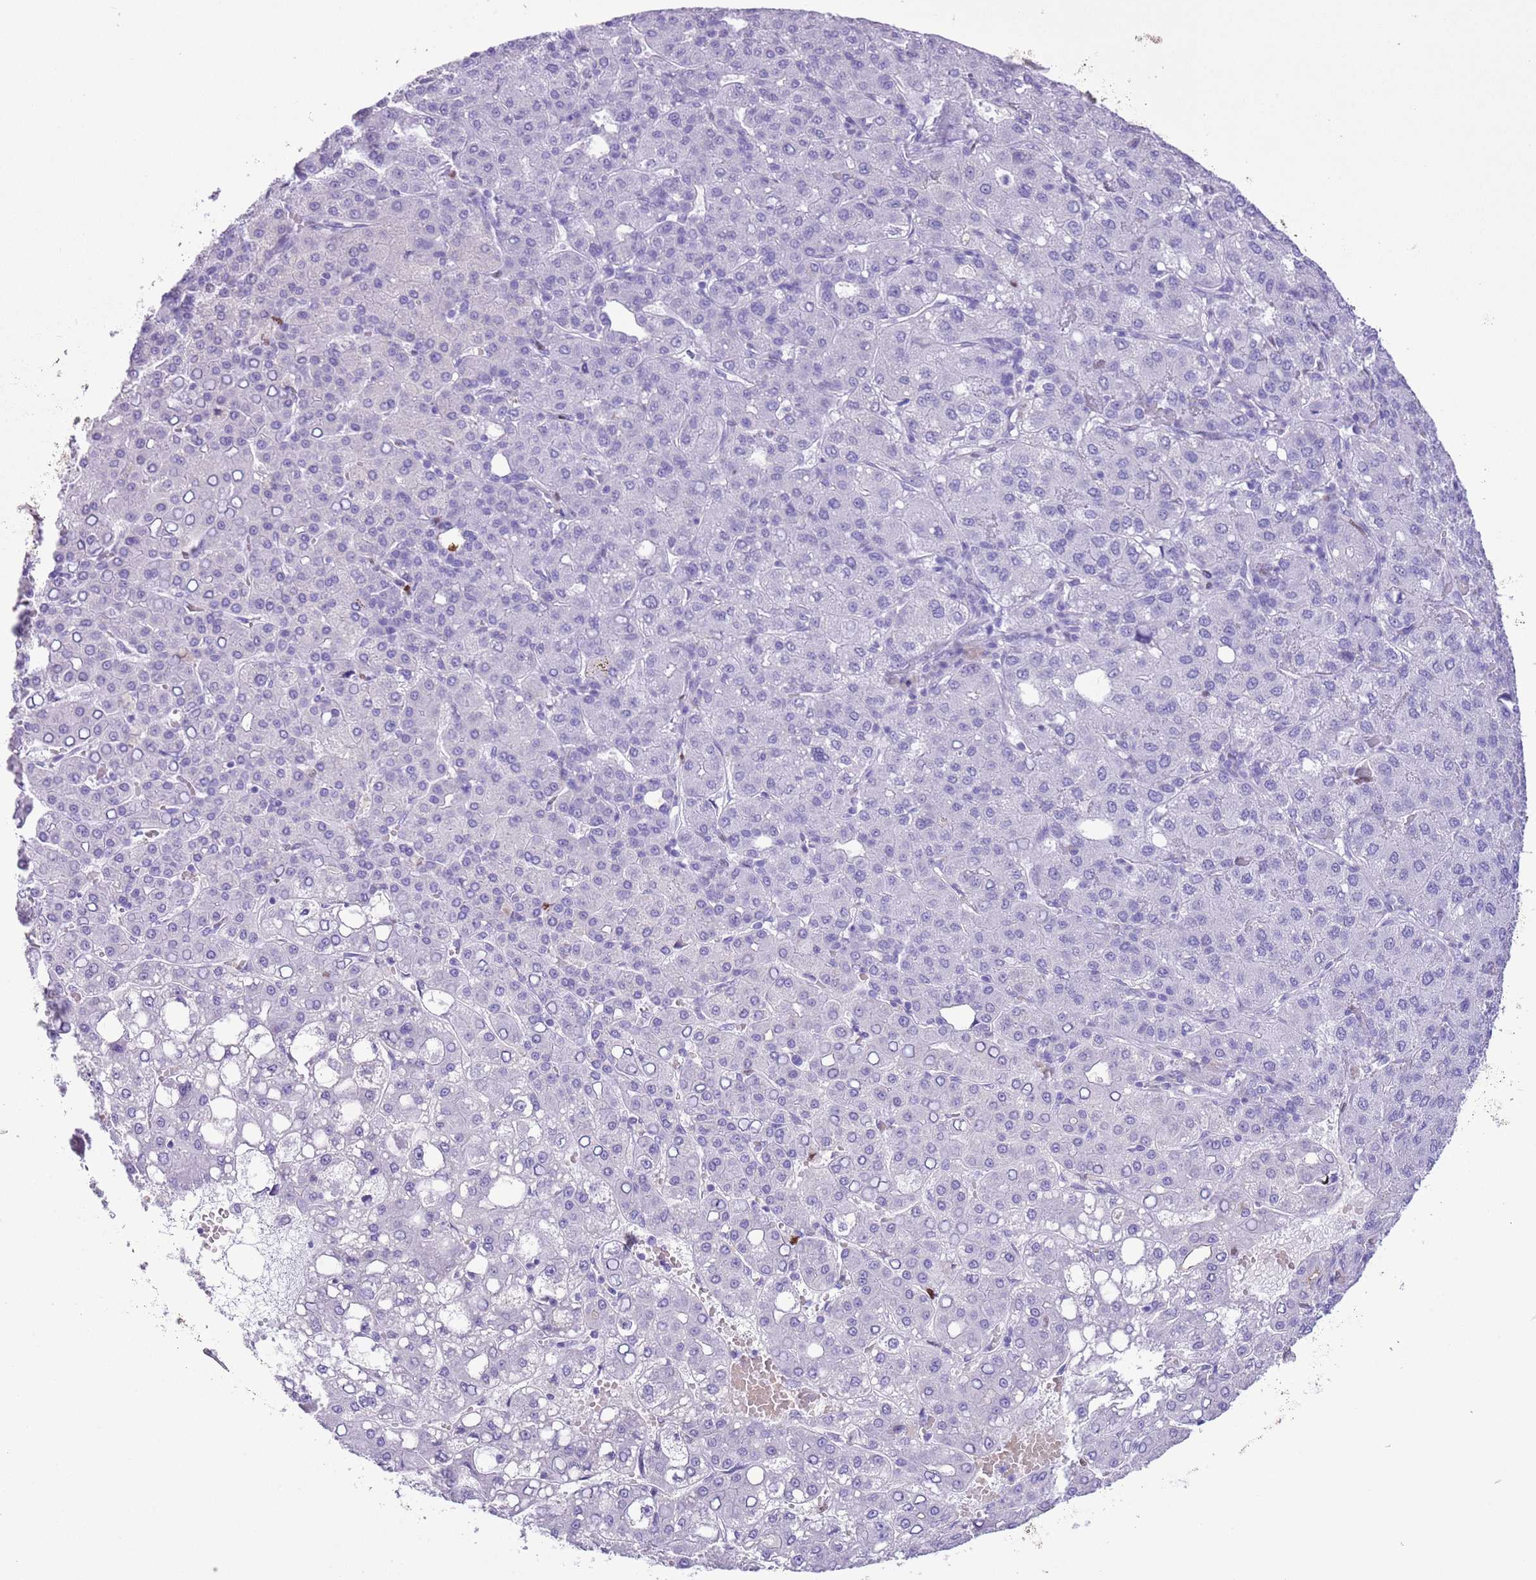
{"staining": {"intensity": "negative", "quantity": "none", "location": "none"}, "tissue": "liver cancer", "cell_type": "Tumor cells", "image_type": "cancer", "snomed": [{"axis": "morphology", "description": "Carcinoma, Hepatocellular, NOS"}, {"axis": "topography", "description": "Liver"}], "caption": "A high-resolution image shows immunohistochemistry (IHC) staining of liver hepatocellular carcinoma, which demonstrates no significant positivity in tumor cells.", "gene": "SLC7A14", "patient": {"sex": "male", "age": 65}}